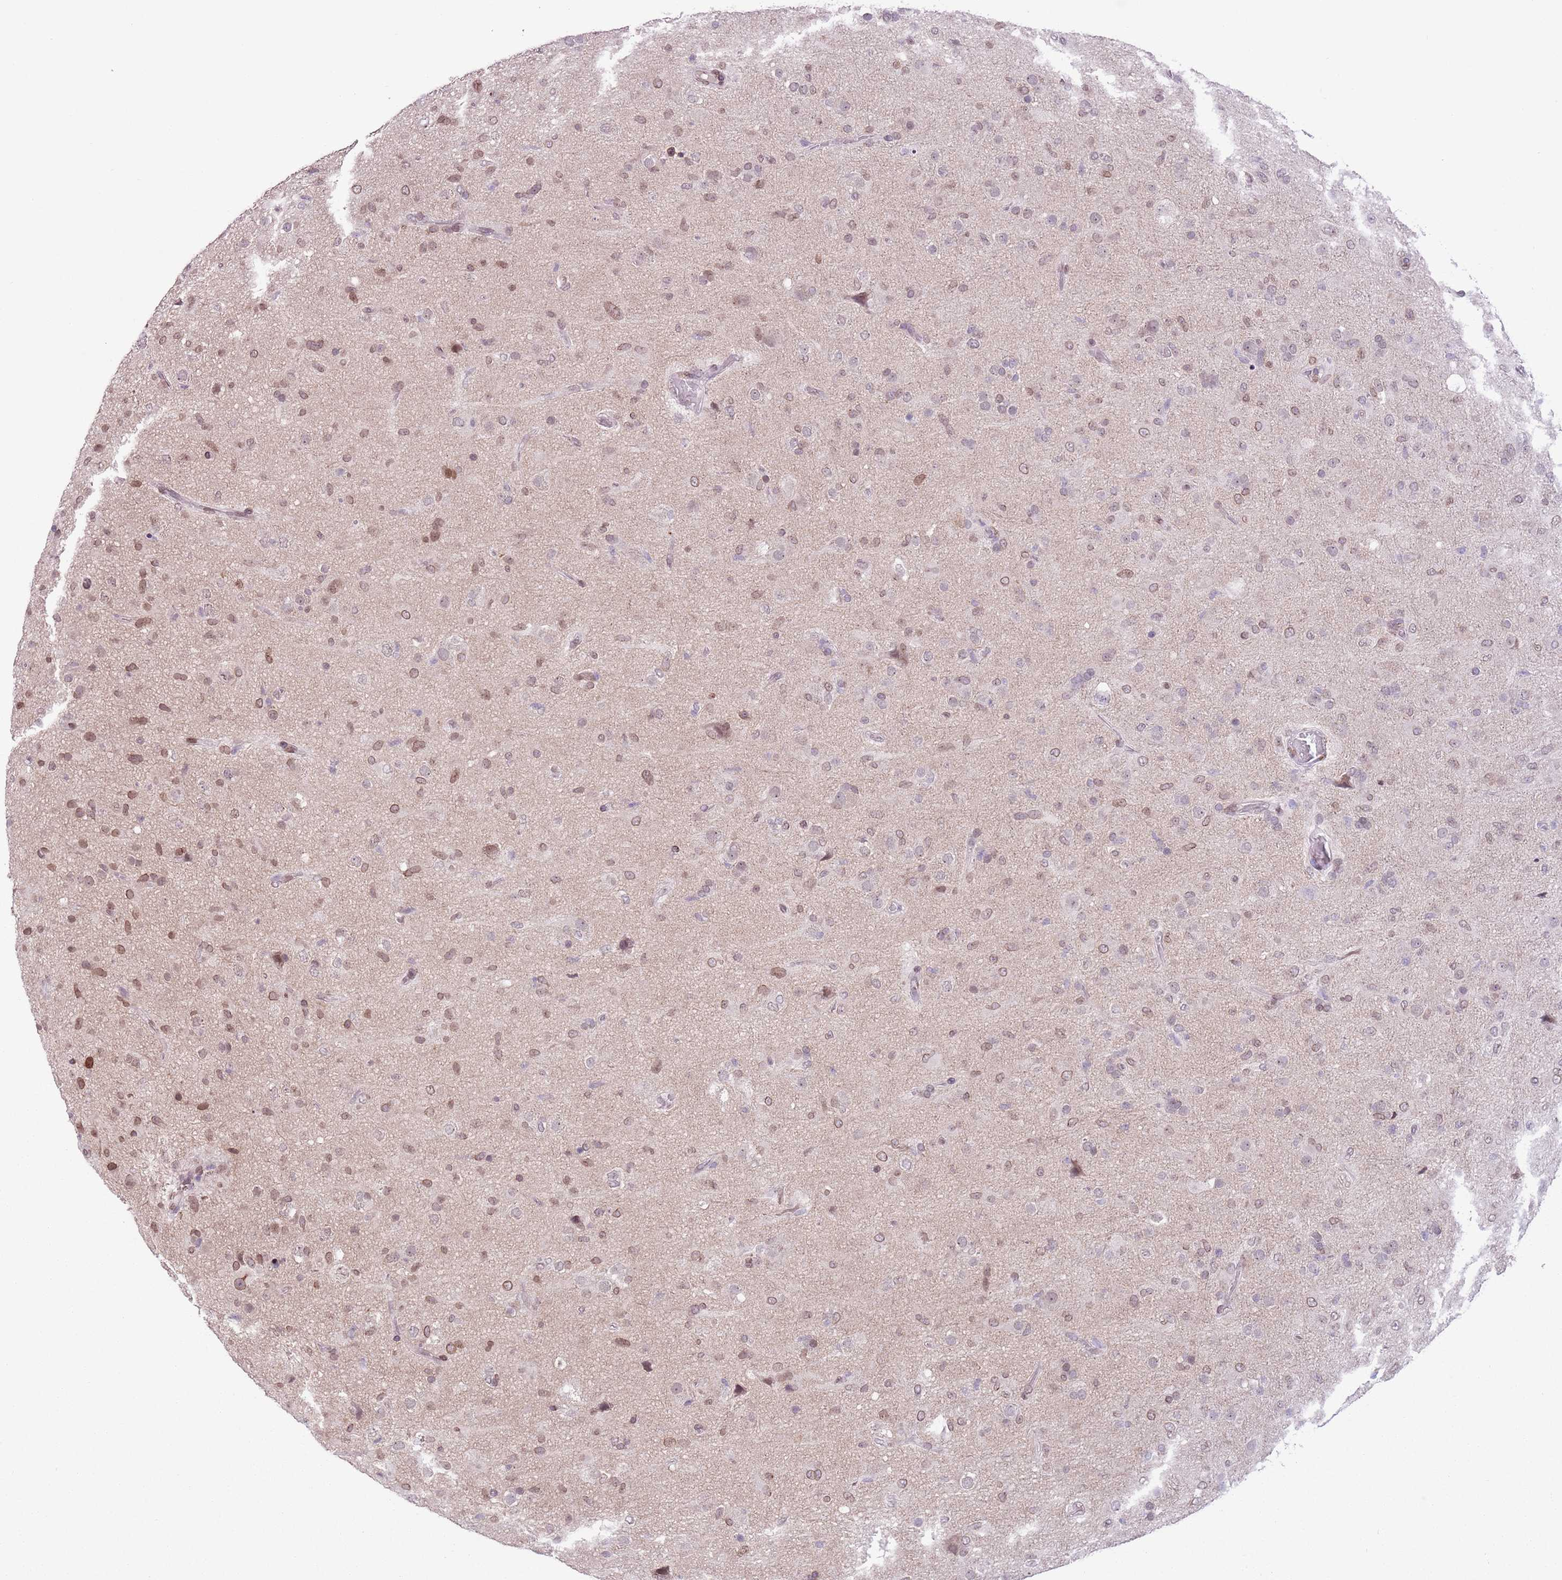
{"staining": {"intensity": "moderate", "quantity": "25%-75%", "location": "cytoplasmic/membranous,nuclear"}, "tissue": "glioma", "cell_type": "Tumor cells", "image_type": "cancer", "snomed": [{"axis": "morphology", "description": "Glioma, malignant, Low grade"}, {"axis": "topography", "description": "Brain"}], "caption": "Immunohistochemistry (IHC) (DAB (3,3'-diaminobenzidine)) staining of human malignant low-grade glioma displays moderate cytoplasmic/membranous and nuclear protein expression in about 25%-75% of tumor cells.", "gene": "ZGLP1", "patient": {"sex": "male", "age": 65}}